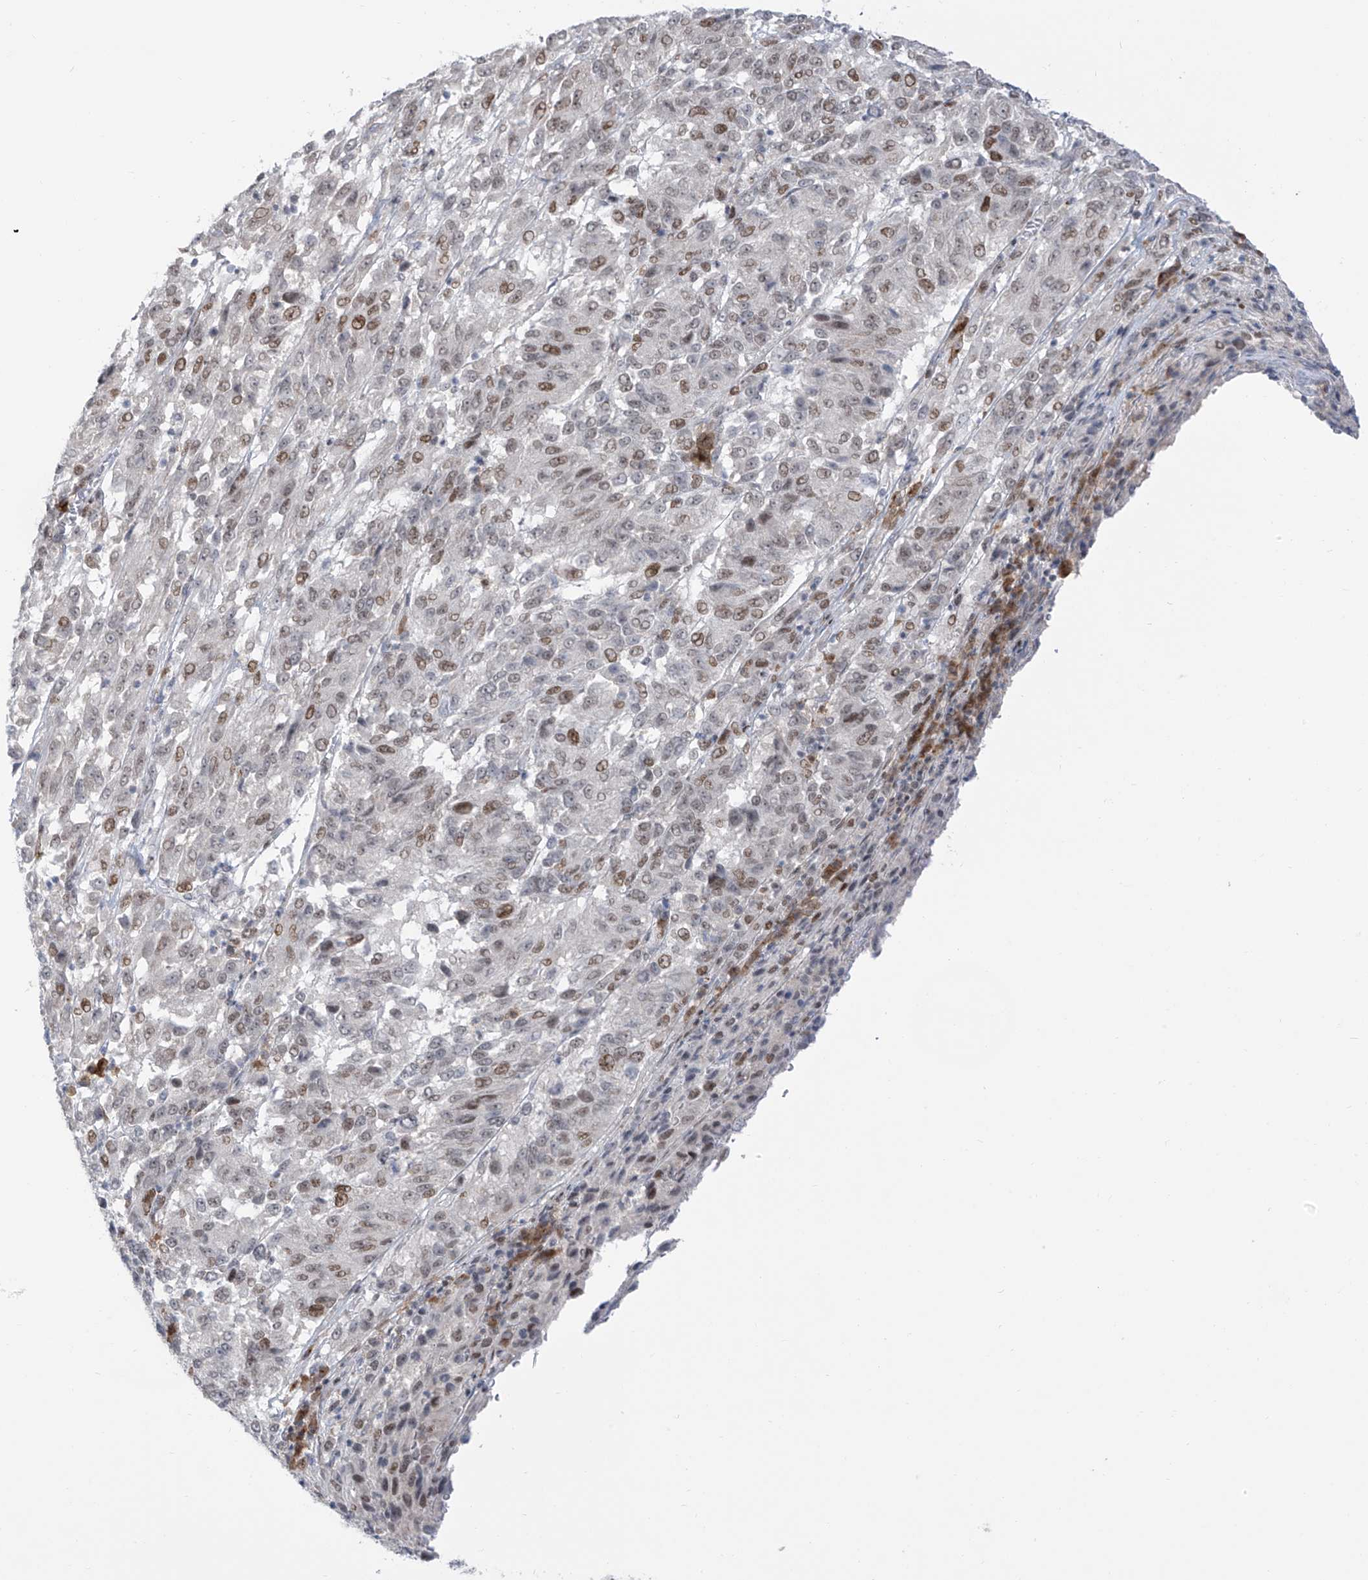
{"staining": {"intensity": "weak", "quantity": "25%-75%", "location": "nuclear"}, "tissue": "melanoma", "cell_type": "Tumor cells", "image_type": "cancer", "snomed": [{"axis": "morphology", "description": "Malignant melanoma, Metastatic site"}, {"axis": "topography", "description": "Lung"}], "caption": "Melanoma was stained to show a protein in brown. There is low levels of weak nuclear expression in about 25%-75% of tumor cells.", "gene": "LIN9", "patient": {"sex": "male", "age": 64}}